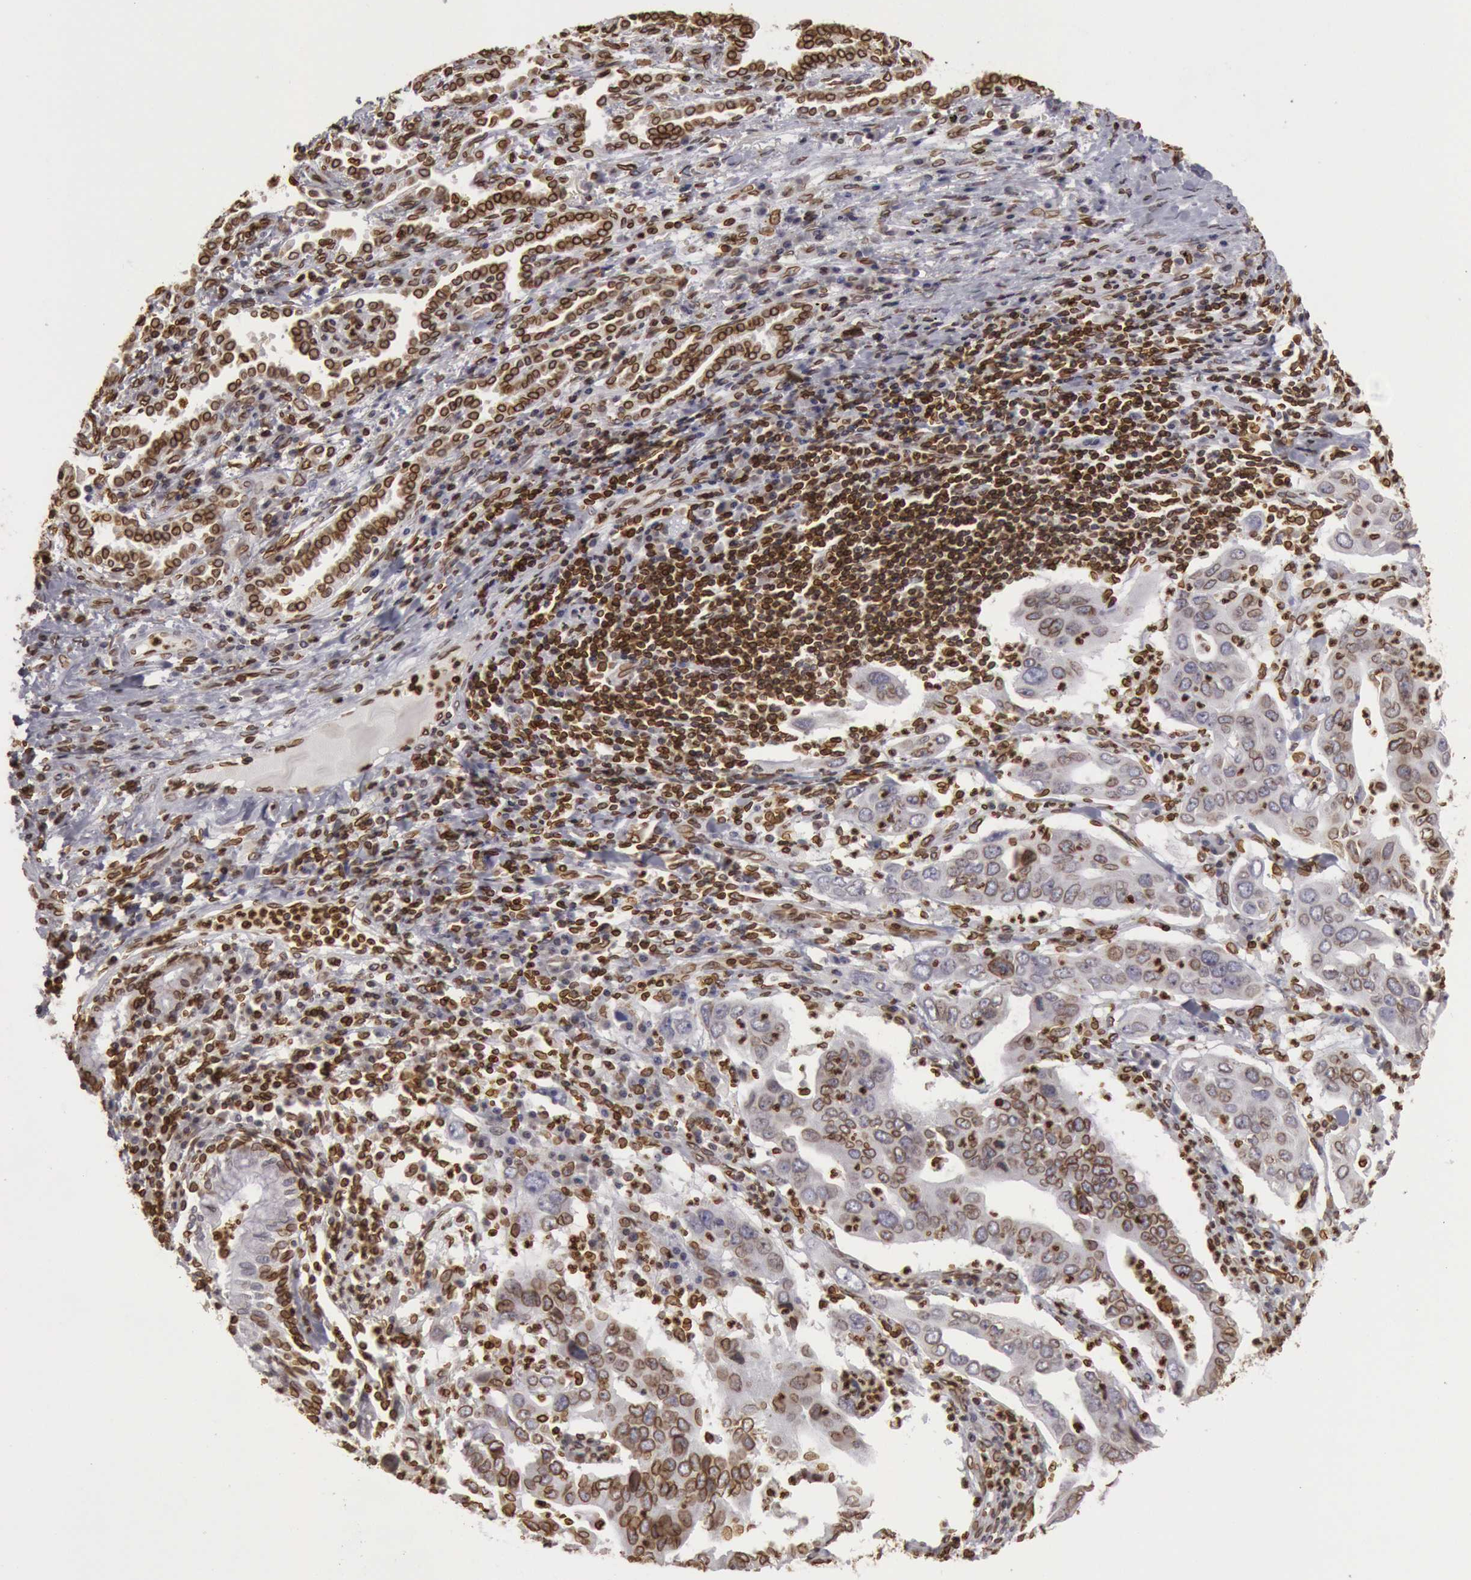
{"staining": {"intensity": "weak", "quantity": "25%-75%", "location": "cytoplasmic/membranous,nuclear"}, "tissue": "lung cancer", "cell_type": "Tumor cells", "image_type": "cancer", "snomed": [{"axis": "morphology", "description": "Adenocarcinoma, NOS"}, {"axis": "topography", "description": "Lung"}], "caption": "Immunohistochemistry micrograph of neoplastic tissue: human lung cancer (adenocarcinoma) stained using IHC shows low levels of weak protein expression localized specifically in the cytoplasmic/membranous and nuclear of tumor cells, appearing as a cytoplasmic/membranous and nuclear brown color.", "gene": "SUN2", "patient": {"sex": "male", "age": 48}}